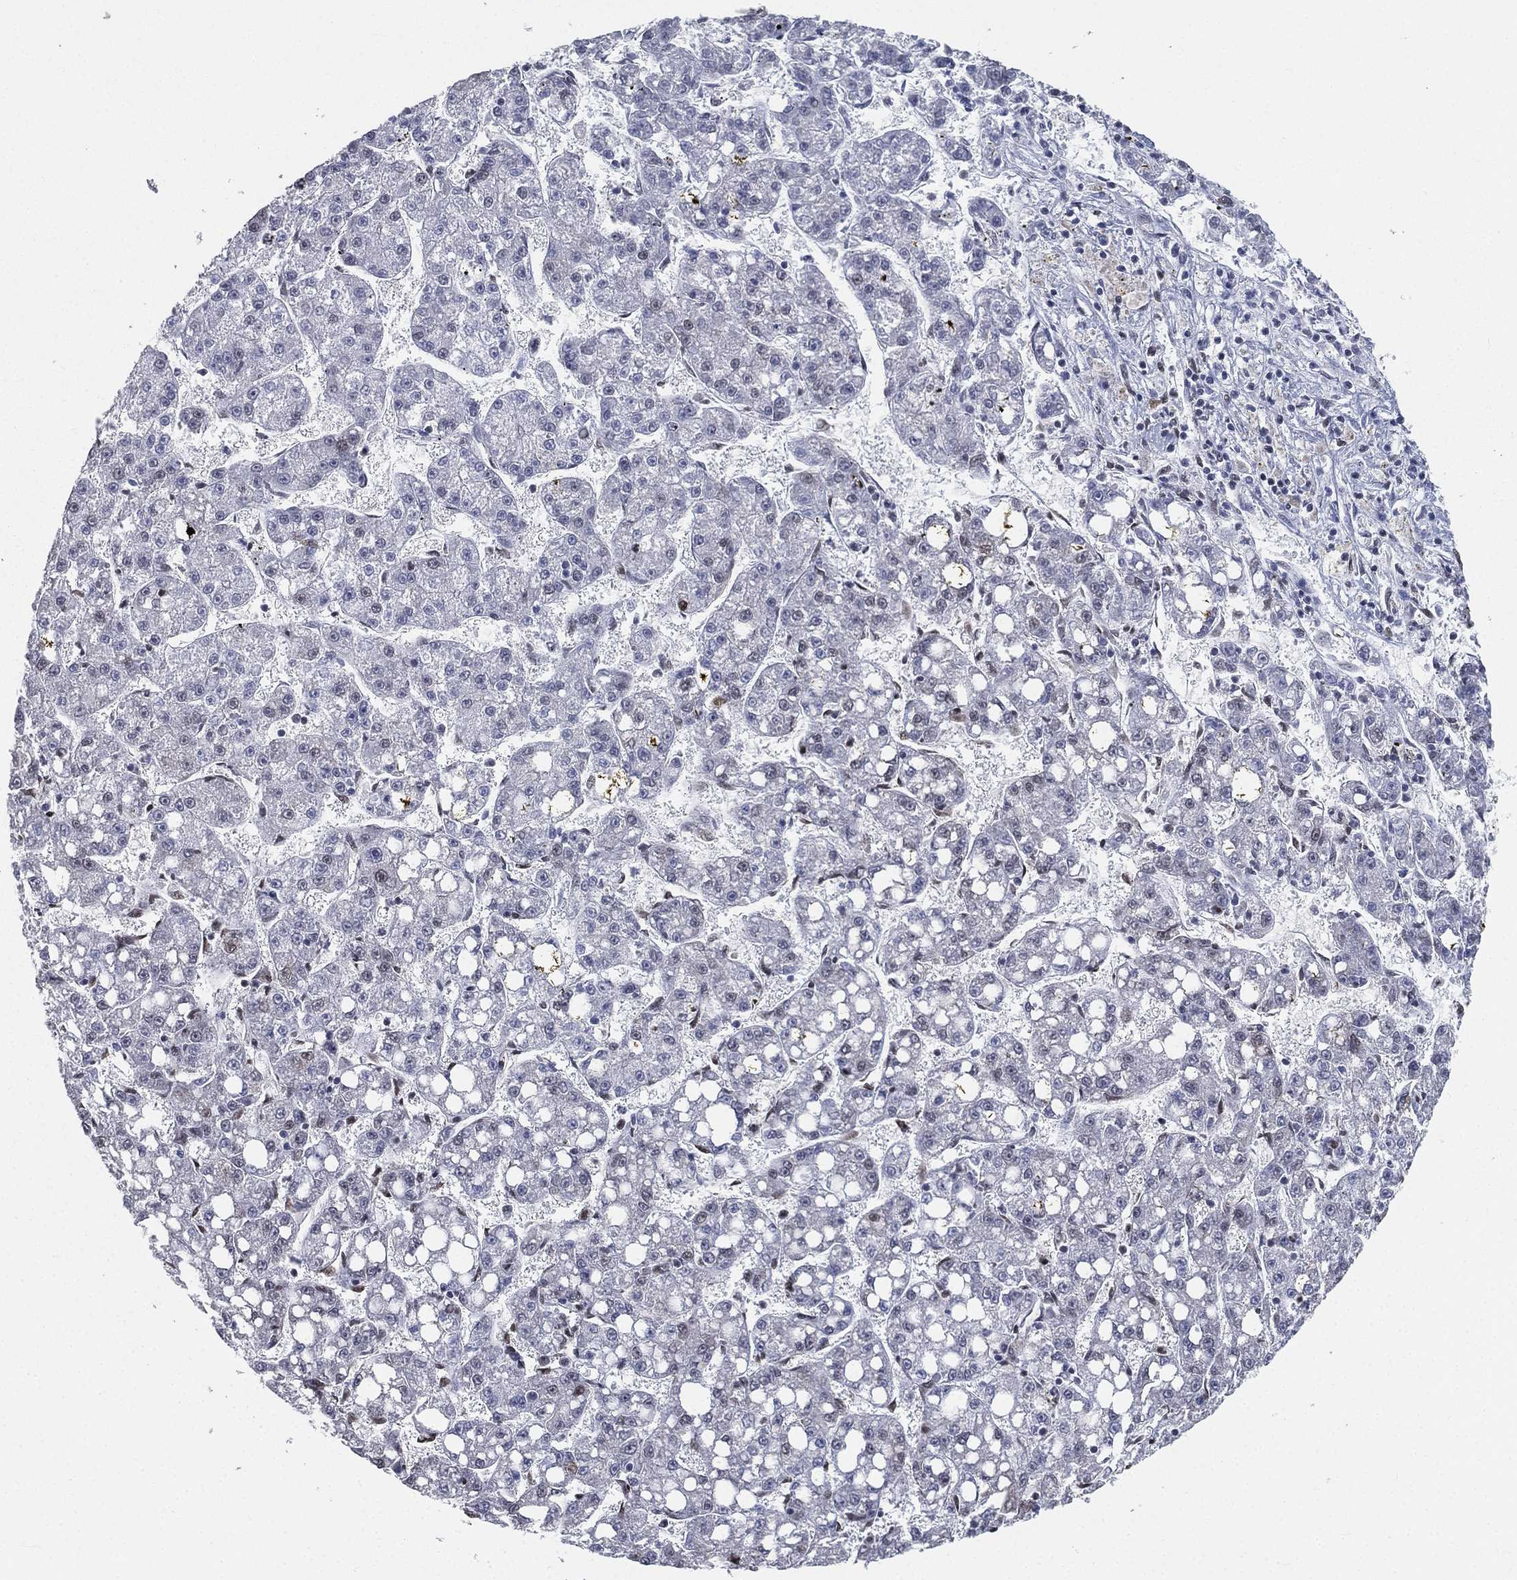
{"staining": {"intensity": "negative", "quantity": "none", "location": "none"}, "tissue": "liver cancer", "cell_type": "Tumor cells", "image_type": "cancer", "snomed": [{"axis": "morphology", "description": "Carcinoma, Hepatocellular, NOS"}, {"axis": "topography", "description": "Liver"}], "caption": "DAB immunohistochemical staining of liver cancer (hepatocellular carcinoma) displays no significant staining in tumor cells.", "gene": "FUBP3", "patient": {"sex": "female", "age": 65}}